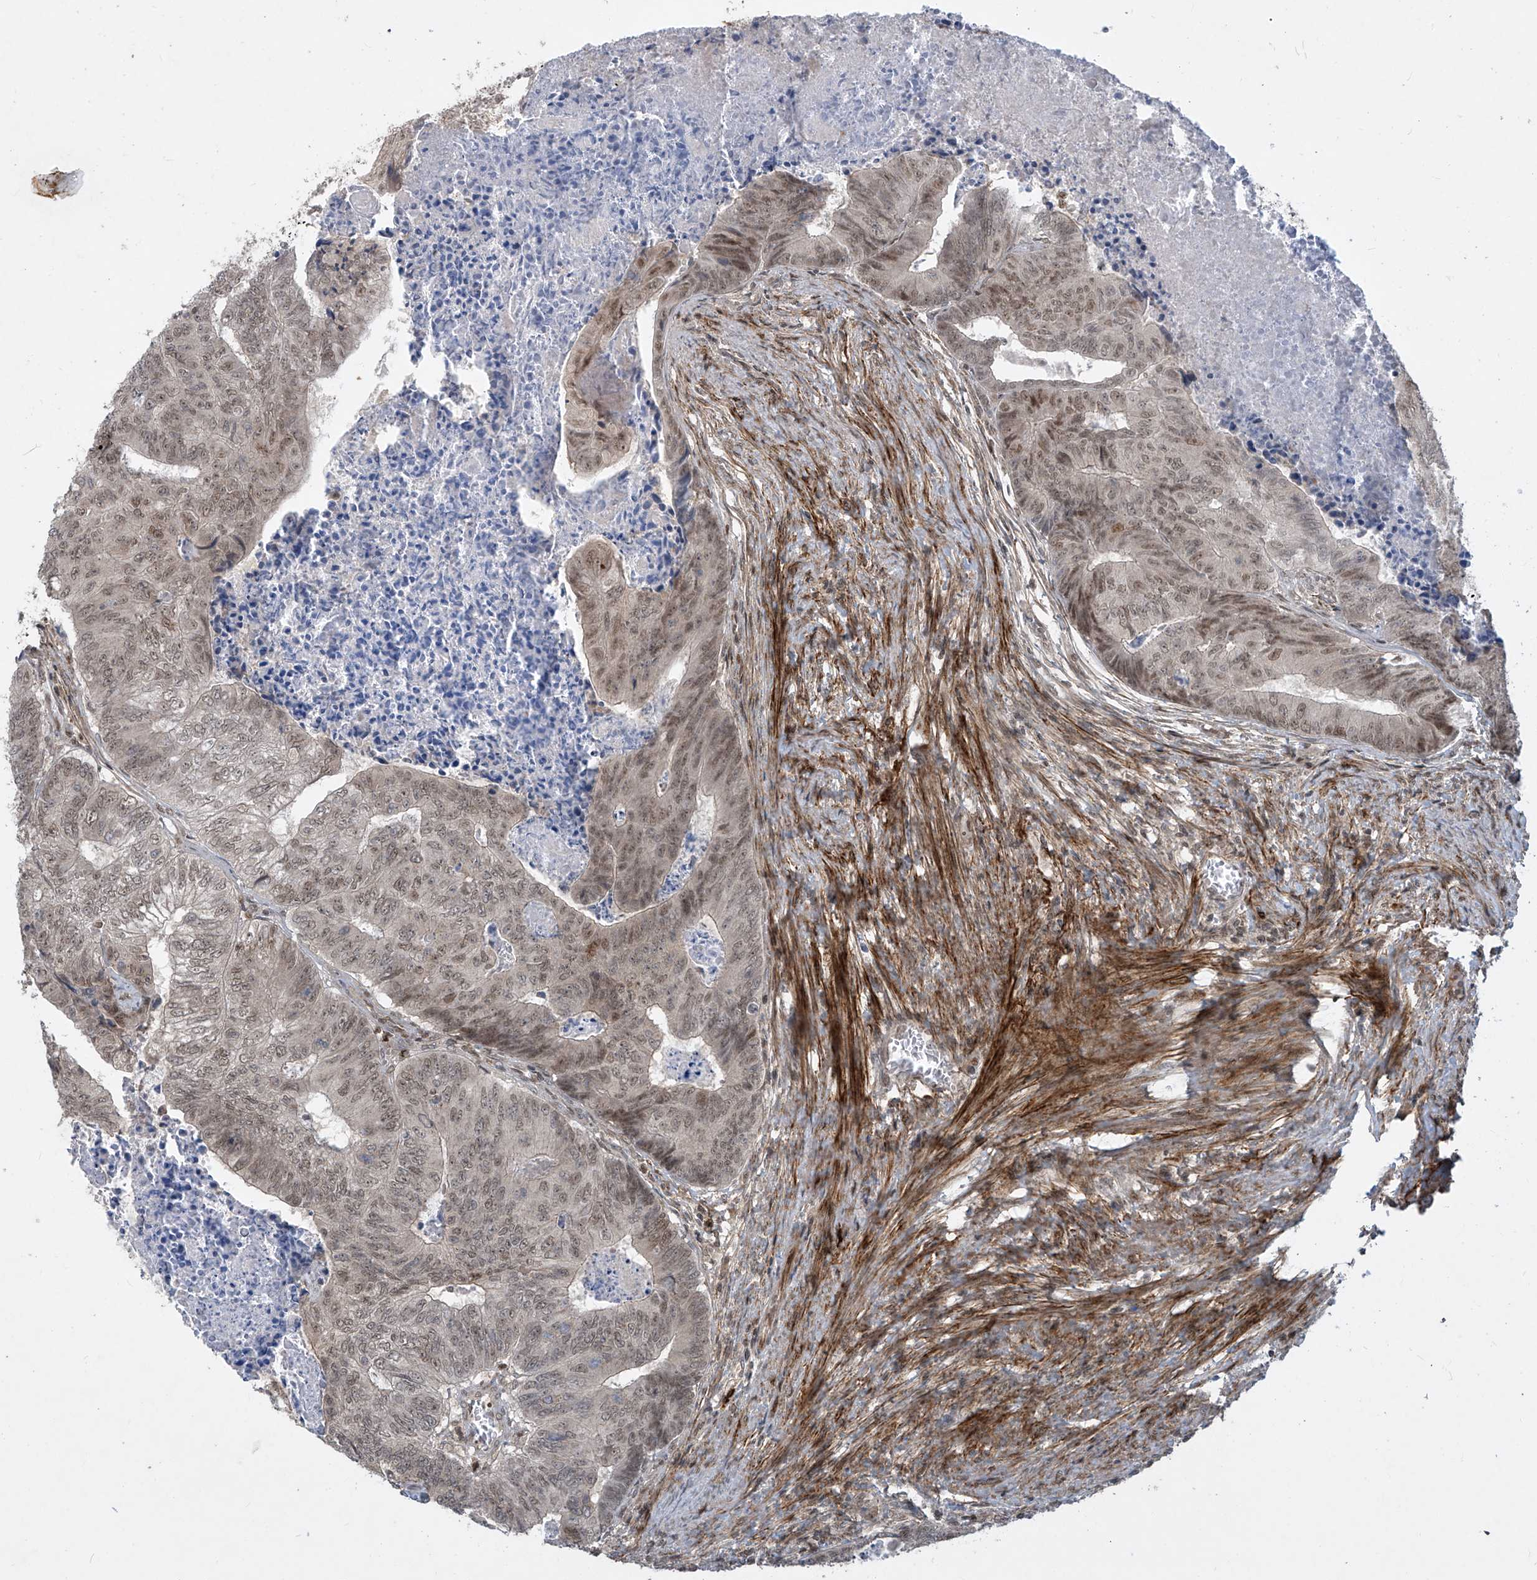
{"staining": {"intensity": "moderate", "quantity": ">75%", "location": "nuclear"}, "tissue": "colorectal cancer", "cell_type": "Tumor cells", "image_type": "cancer", "snomed": [{"axis": "morphology", "description": "Adenocarcinoma, NOS"}, {"axis": "topography", "description": "Colon"}], "caption": "Protein expression by immunohistochemistry (IHC) displays moderate nuclear positivity in about >75% of tumor cells in colorectal cancer (adenocarcinoma).", "gene": "LAGE3", "patient": {"sex": "female", "age": 67}}